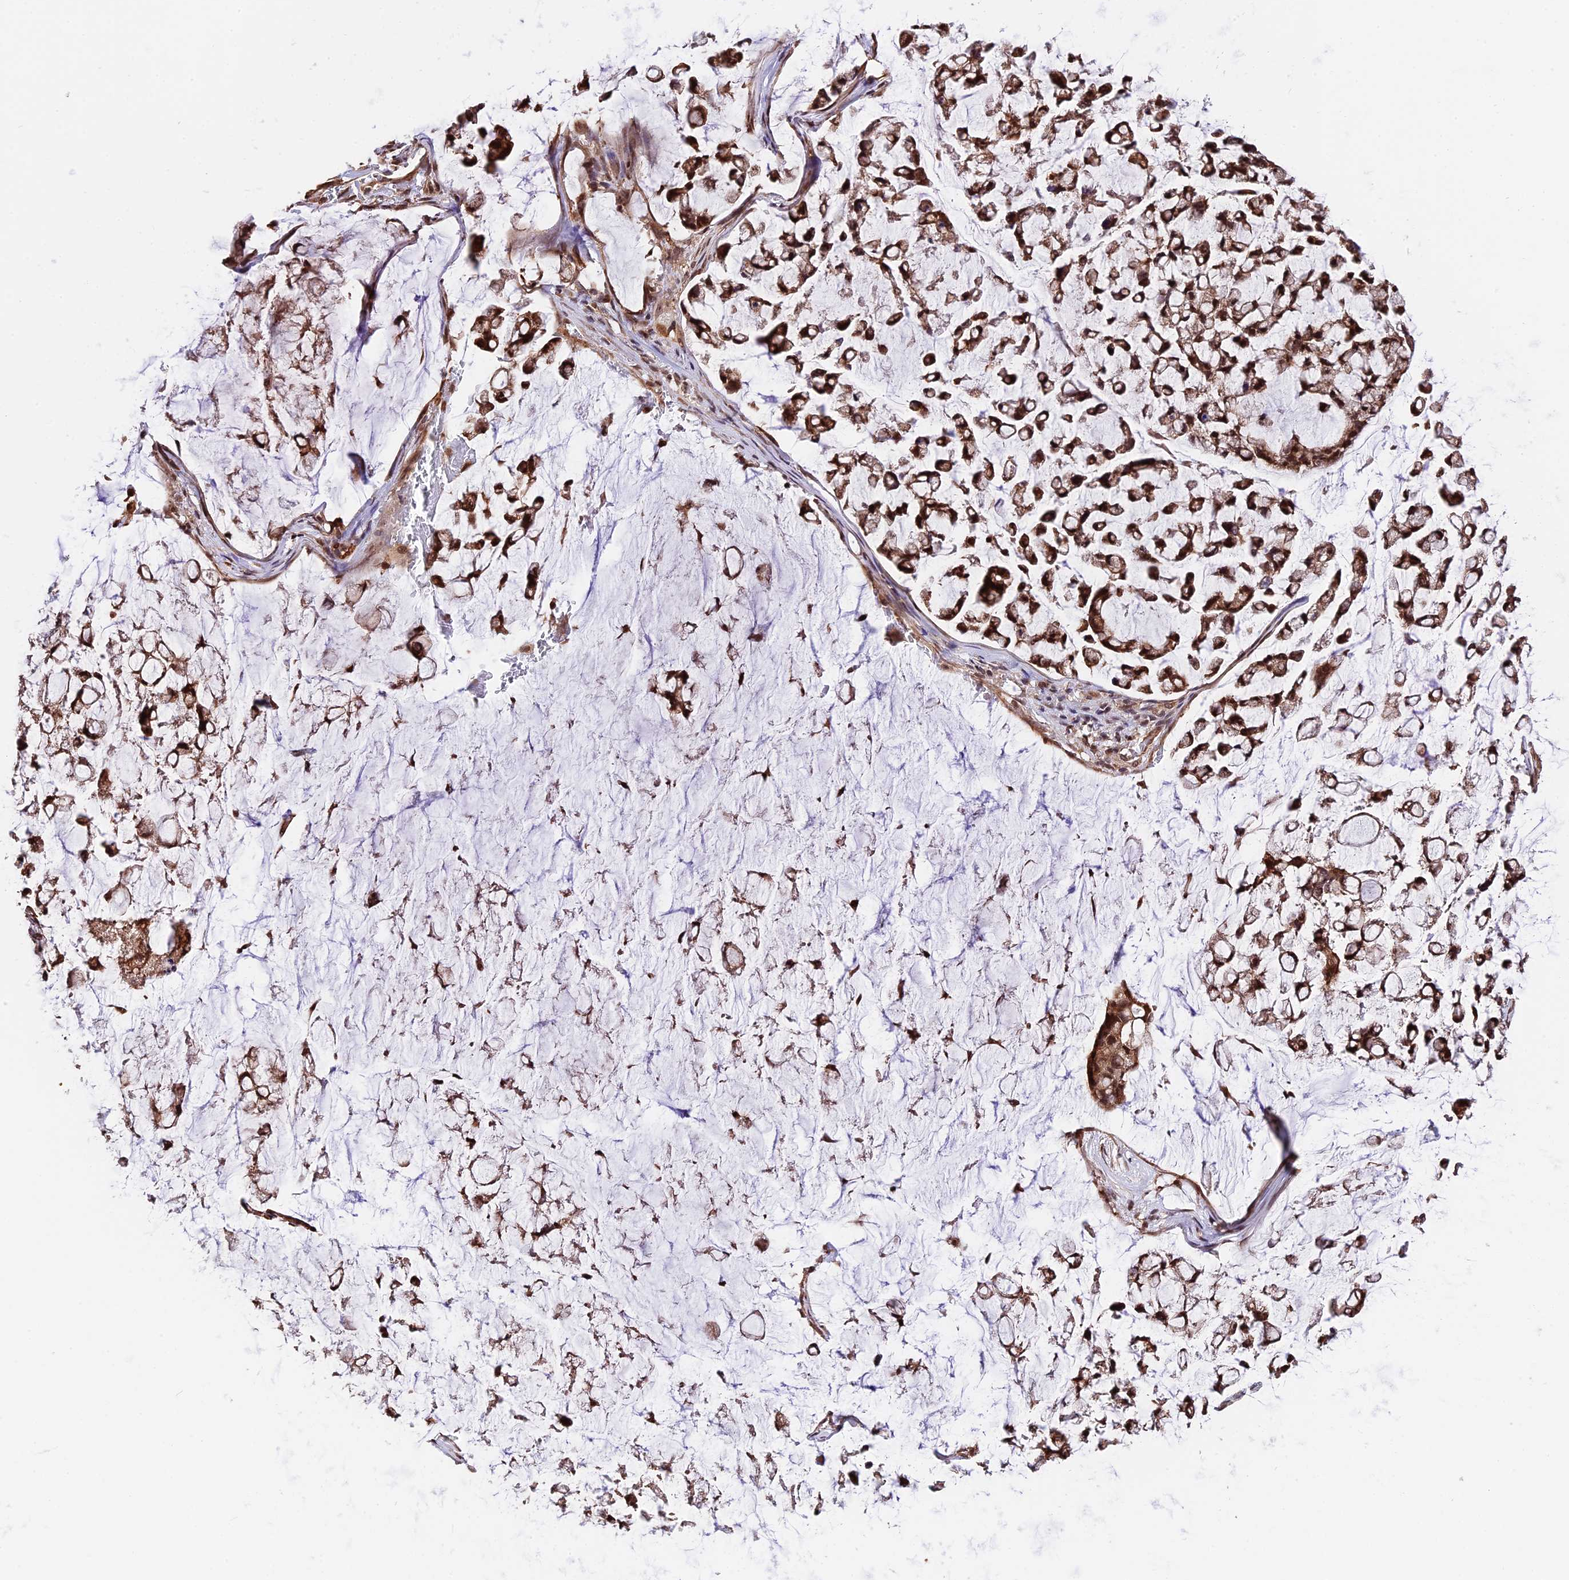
{"staining": {"intensity": "moderate", "quantity": ">75%", "location": "cytoplasmic/membranous,nuclear"}, "tissue": "stomach cancer", "cell_type": "Tumor cells", "image_type": "cancer", "snomed": [{"axis": "morphology", "description": "Adenocarcinoma, NOS"}, {"axis": "topography", "description": "Stomach, lower"}], "caption": "Immunohistochemistry (DAB (3,3'-diaminobenzidine)) staining of adenocarcinoma (stomach) demonstrates moderate cytoplasmic/membranous and nuclear protein staining in about >75% of tumor cells.", "gene": "HERPUD1", "patient": {"sex": "male", "age": 67}}